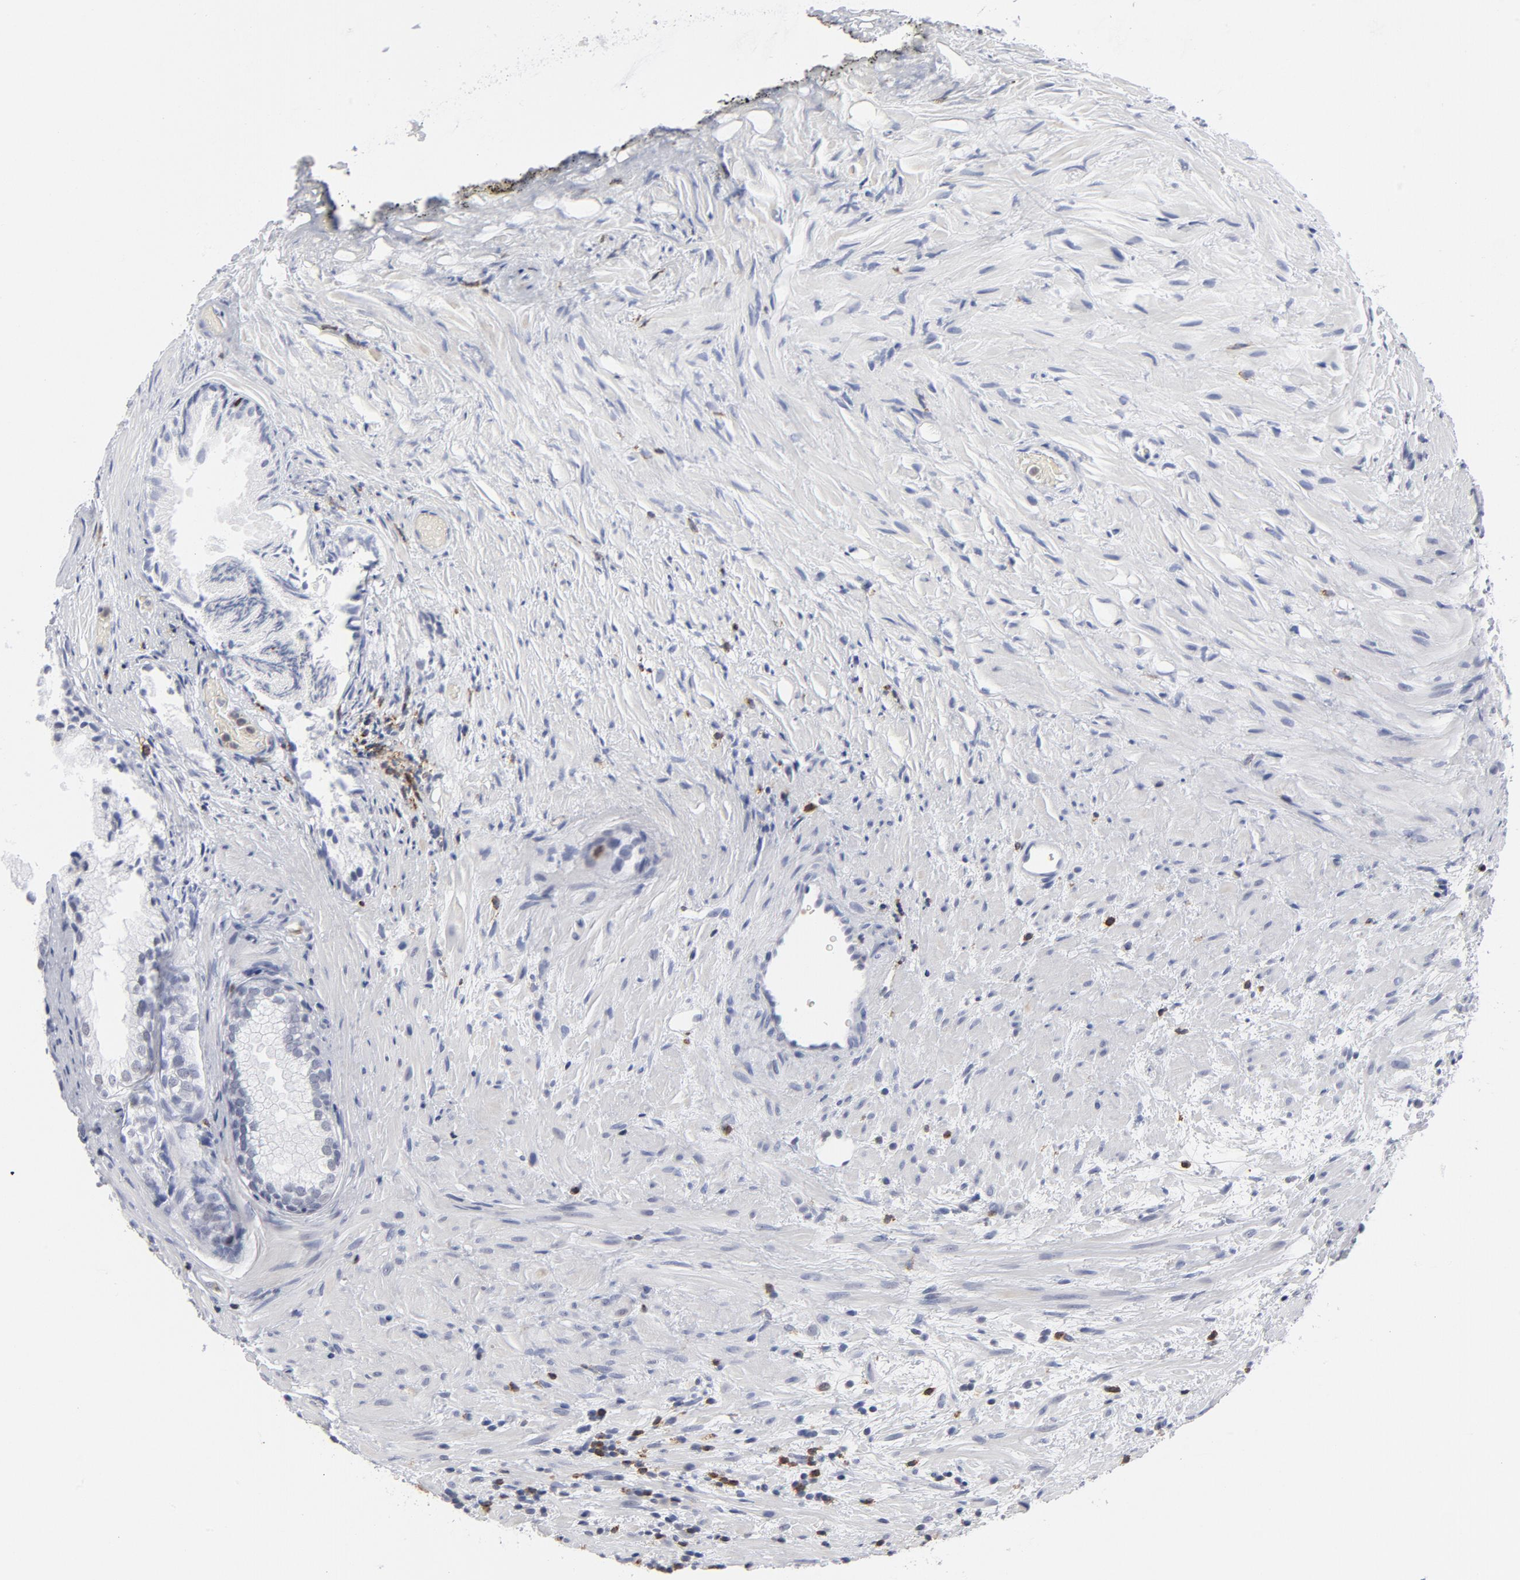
{"staining": {"intensity": "weak", "quantity": "<25%", "location": "nuclear"}, "tissue": "prostate", "cell_type": "Glandular cells", "image_type": "normal", "snomed": [{"axis": "morphology", "description": "Normal tissue, NOS"}, {"axis": "topography", "description": "Prostate"}], "caption": "Micrograph shows no protein expression in glandular cells of normal prostate.", "gene": "CD2", "patient": {"sex": "male", "age": 76}}